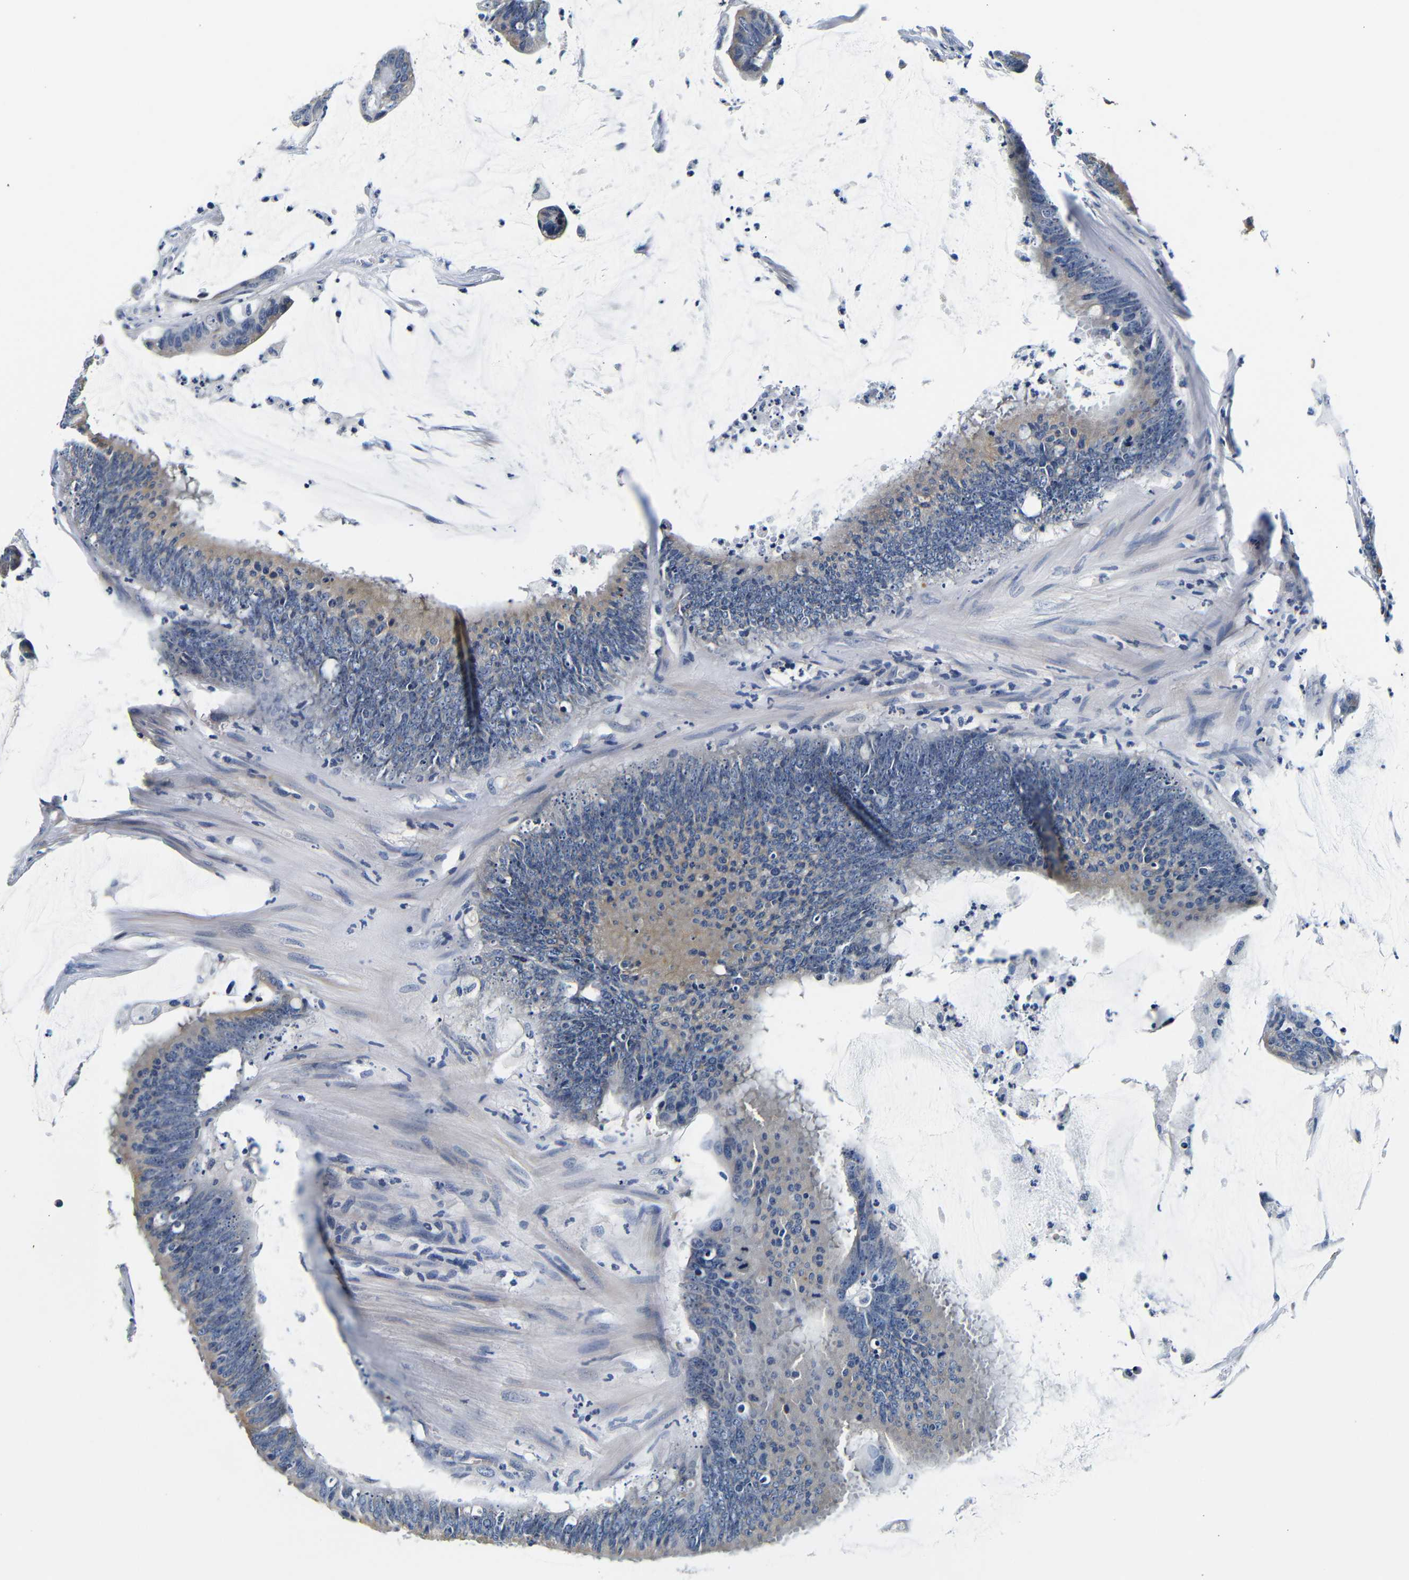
{"staining": {"intensity": "weak", "quantity": "25%-75%", "location": "cytoplasmic/membranous"}, "tissue": "colorectal cancer", "cell_type": "Tumor cells", "image_type": "cancer", "snomed": [{"axis": "morphology", "description": "Adenocarcinoma, NOS"}, {"axis": "topography", "description": "Rectum"}], "caption": "The immunohistochemical stain highlights weak cytoplasmic/membranous positivity in tumor cells of colorectal adenocarcinoma tissue.", "gene": "GP1BA", "patient": {"sex": "female", "age": 66}}